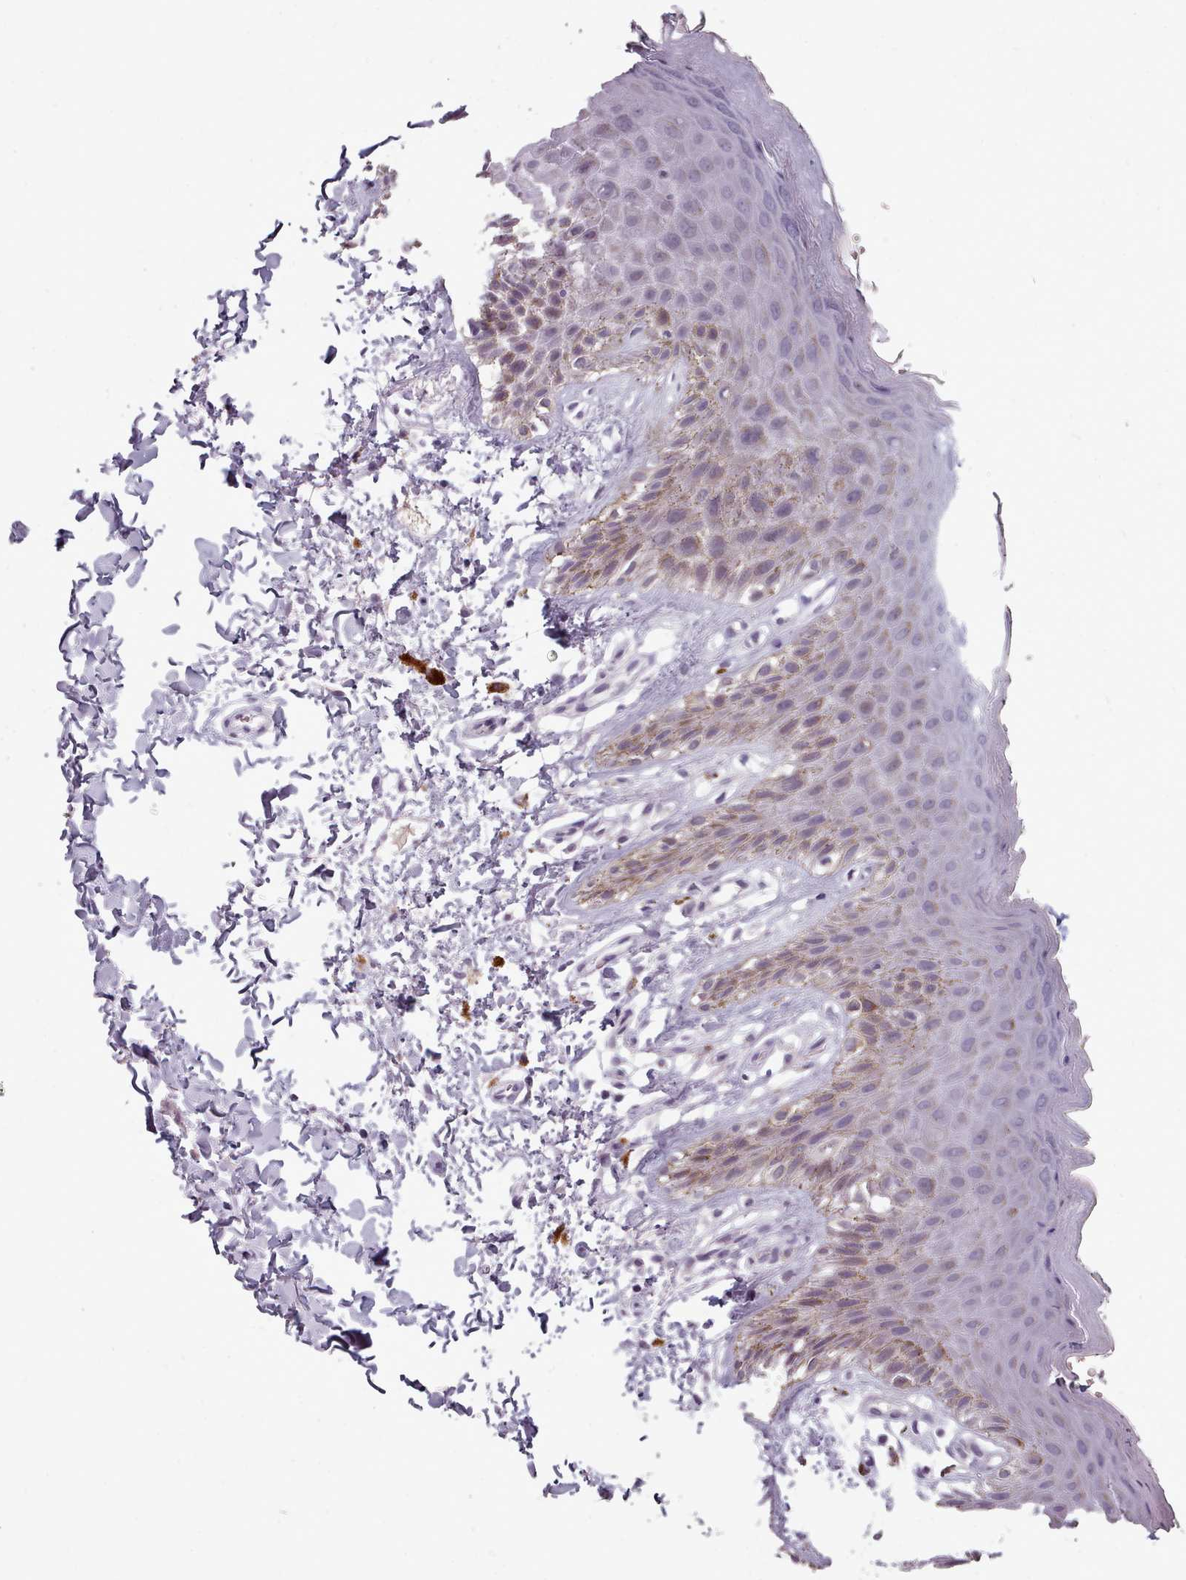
{"staining": {"intensity": "moderate", "quantity": "<25%", "location": "cytoplasmic/membranous"}, "tissue": "skin", "cell_type": "Epidermal cells", "image_type": "normal", "snomed": [{"axis": "morphology", "description": "Normal tissue, NOS"}, {"axis": "topography", "description": "Anal"}], "caption": "Immunohistochemistry photomicrograph of unremarkable skin: skin stained using immunohistochemistry demonstrates low levels of moderate protein expression localized specifically in the cytoplasmic/membranous of epidermal cells, appearing as a cytoplasmic/membranous brown color.", "gene": "PBX4", "patient": {"sex": "male", "age": 44}}